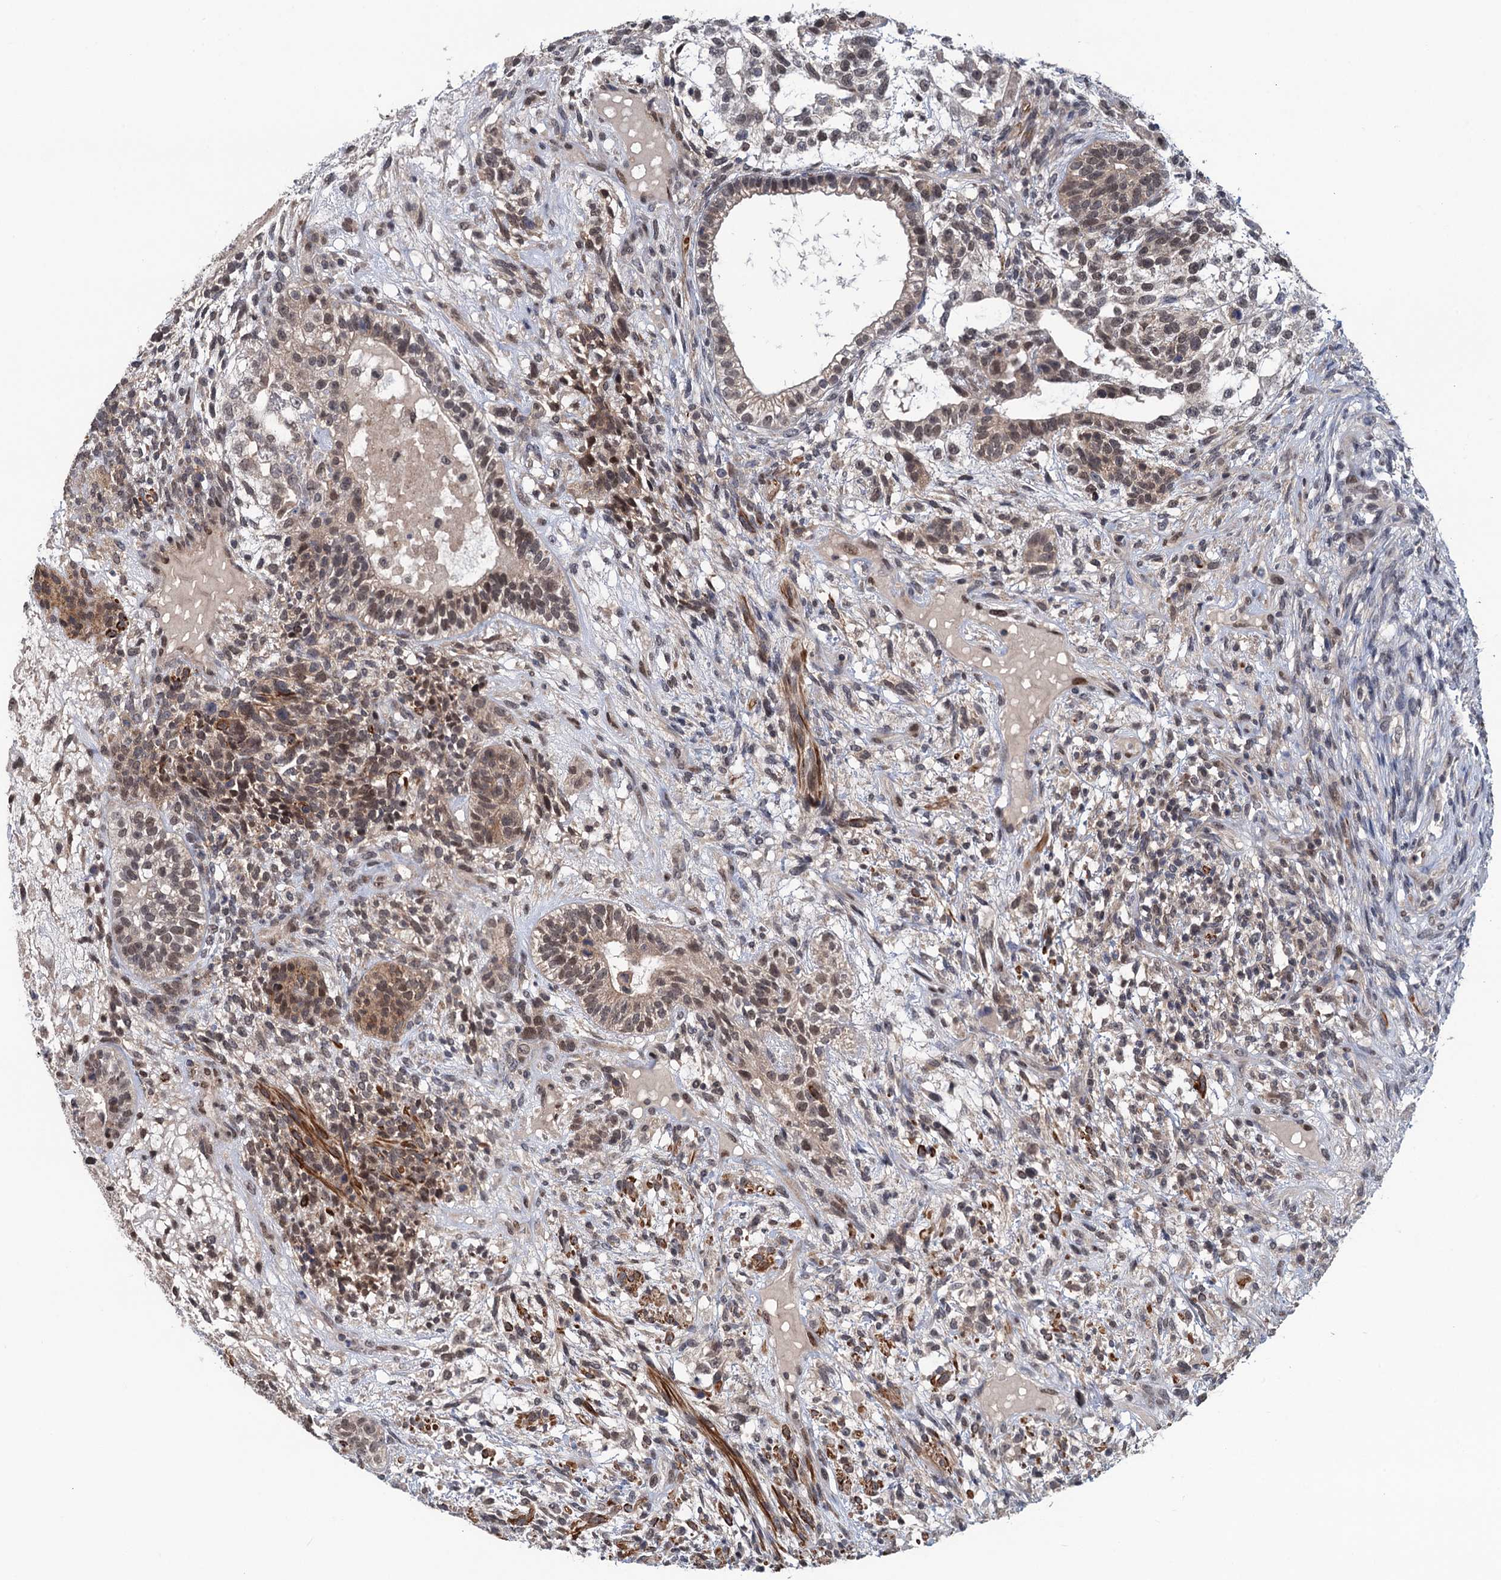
{"staining": {"intensity": "moderate", "quantity": ">75%", "location": "nuclear"}, "tissue": "testis cancer", "cell_type": "Tumor cells", "image_type": "cancer", "snomed": [{"axis": "morphology", "description": "Seminoma, NOS"}, {"axis": "morphology", "description": "Carcinoma, Embryonal, NOS"}, {"axis": "topography", "description": "Testis"}], "caption": "IHC micrograph of testis cancer stained for a protein (brown), which reveals medium levels of moderate nuclear positivity in approximately >75% of tumor cells.", "gene": "SAE1", "patient": {"sex": "male", "age": 28}}